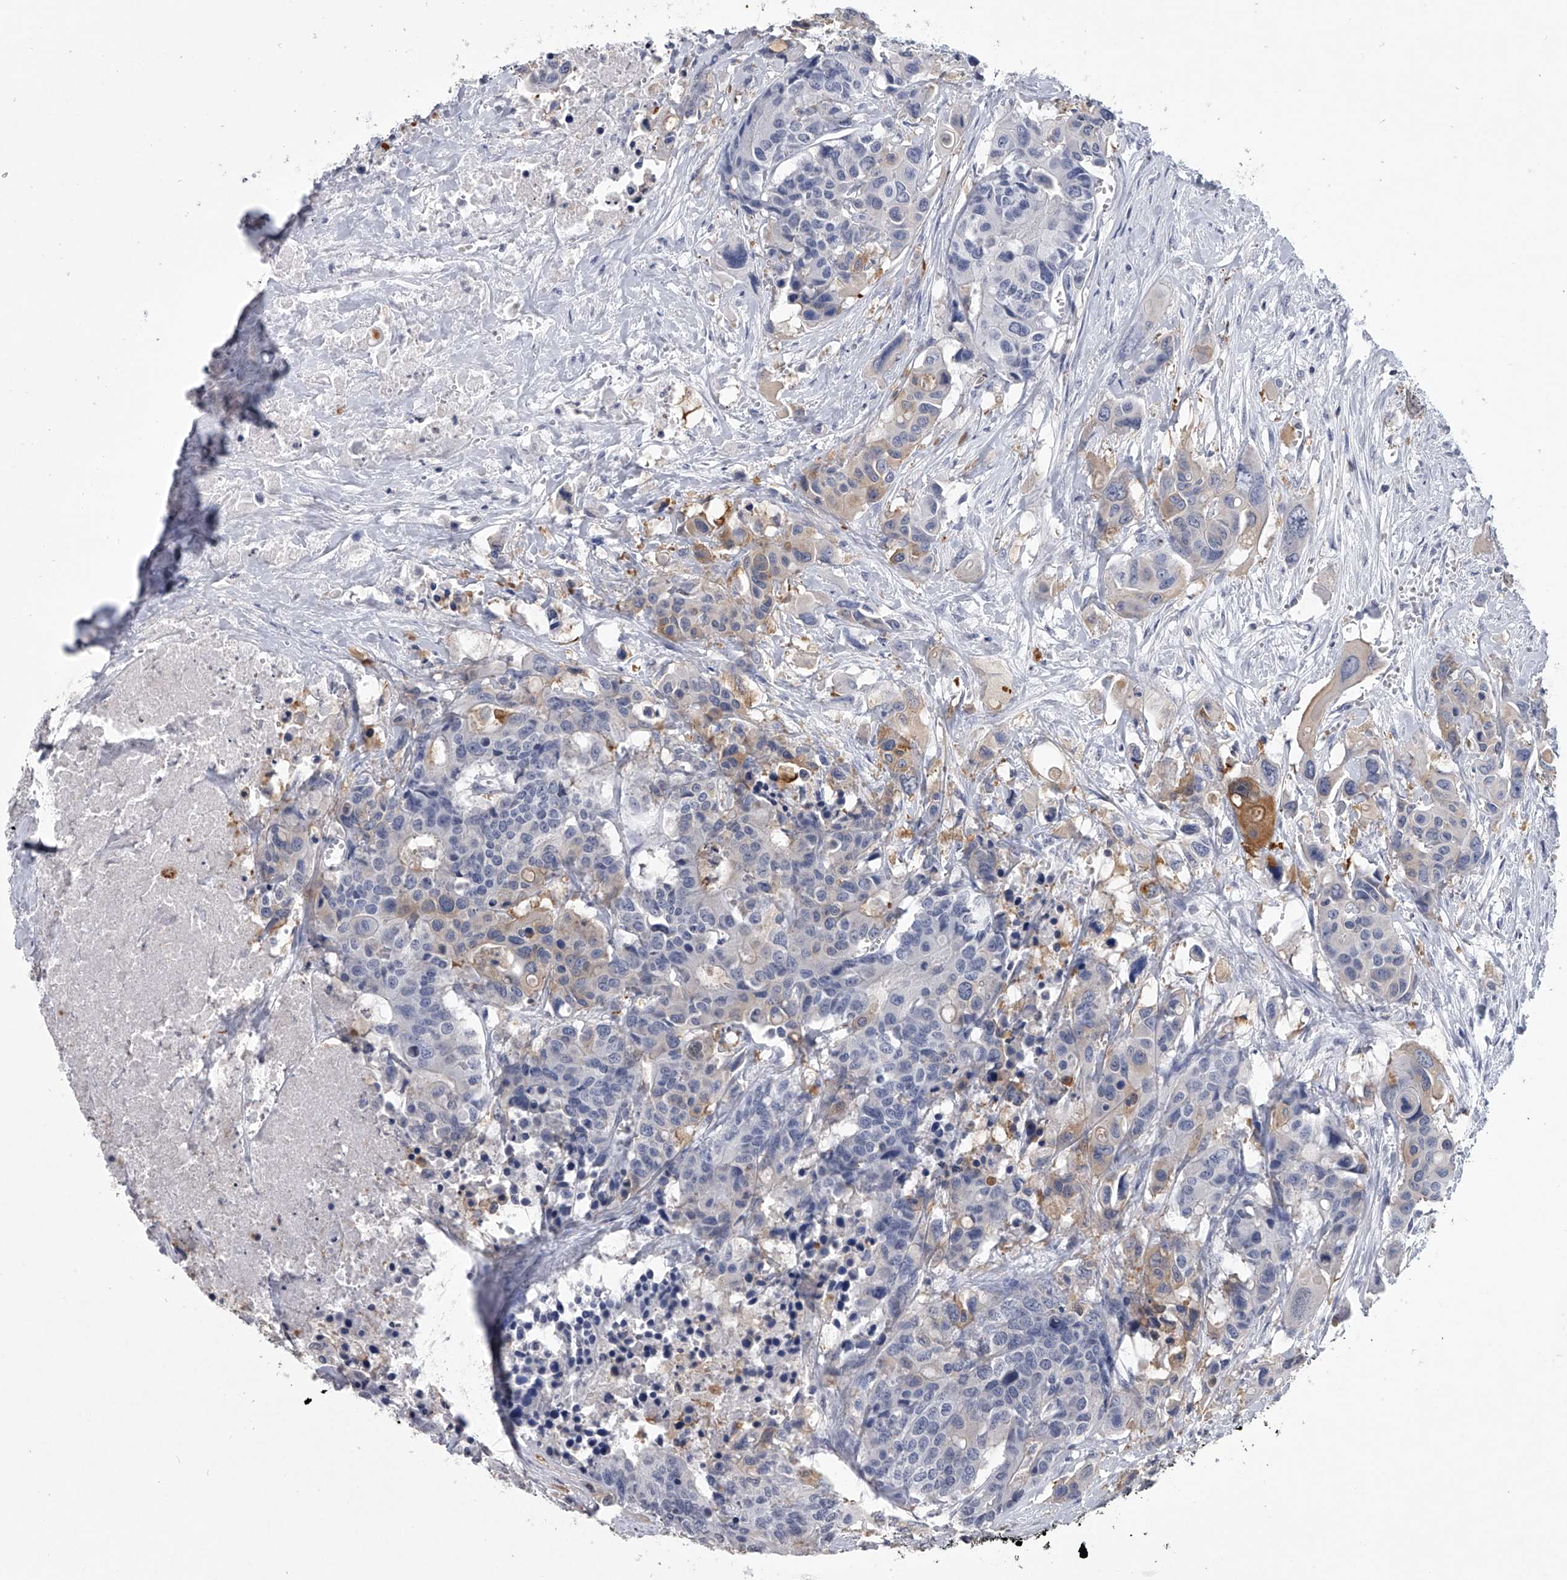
{"staining": {"intensity": "moderate", "quantity": "<25%", "location": "cytoplasmic/membranous"}, "tissue": "colorectal cancer", "cell_type": "Tumor cells", "image_type": "cancer", "snomed": [{"axis": "morphology", "description": "Adenocarcinoma, NOS"}, {"axis": "topography", "description": "Colon"}], "caption": "Protein expression analysis of human colorectal cancer (adenocarcinoma) reveals moderate cytoplasmic/membranous positivity in approximately <25% of tumor cells.", "gene": "TASP1", "patient": {"sex": "male", "age": 77}}